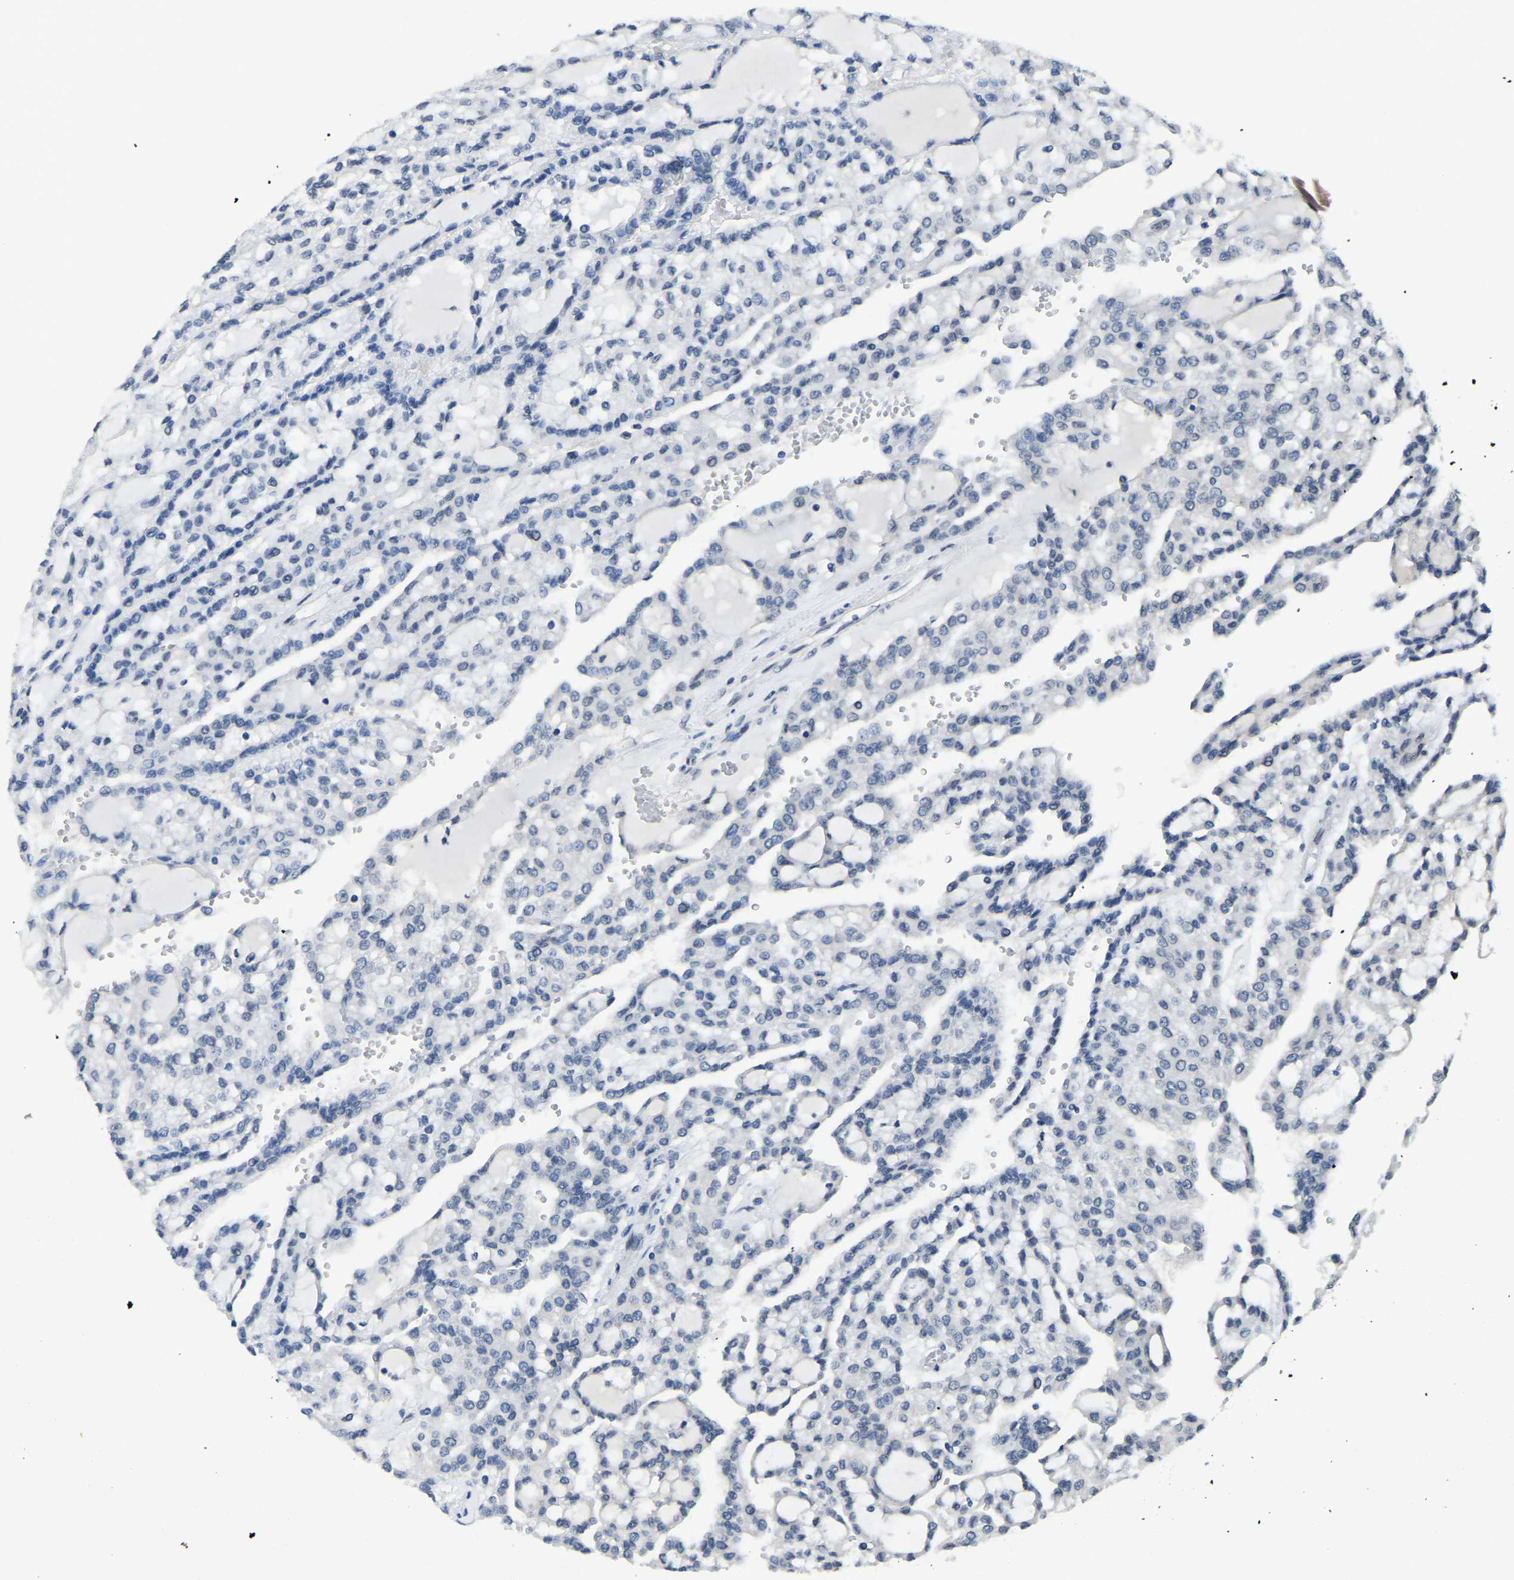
{"staining": {"intensity": "negative", "quantity": "none", "location": "none"}, "tissue": "renal cancer", "cell_type": "Tumor cells", "image_type": "cancer", "snomed": [{"axis": "morphology", "description": "Adenocarcinoma, NOS"}, {"axis": "topography", "description": "Kidney"}], "caption": "IHC of adenocarcinoma (renal) displays no staining in tumor cells.", "gene": "RANBP2", "patient": {"sex": "male", "age": 63}}